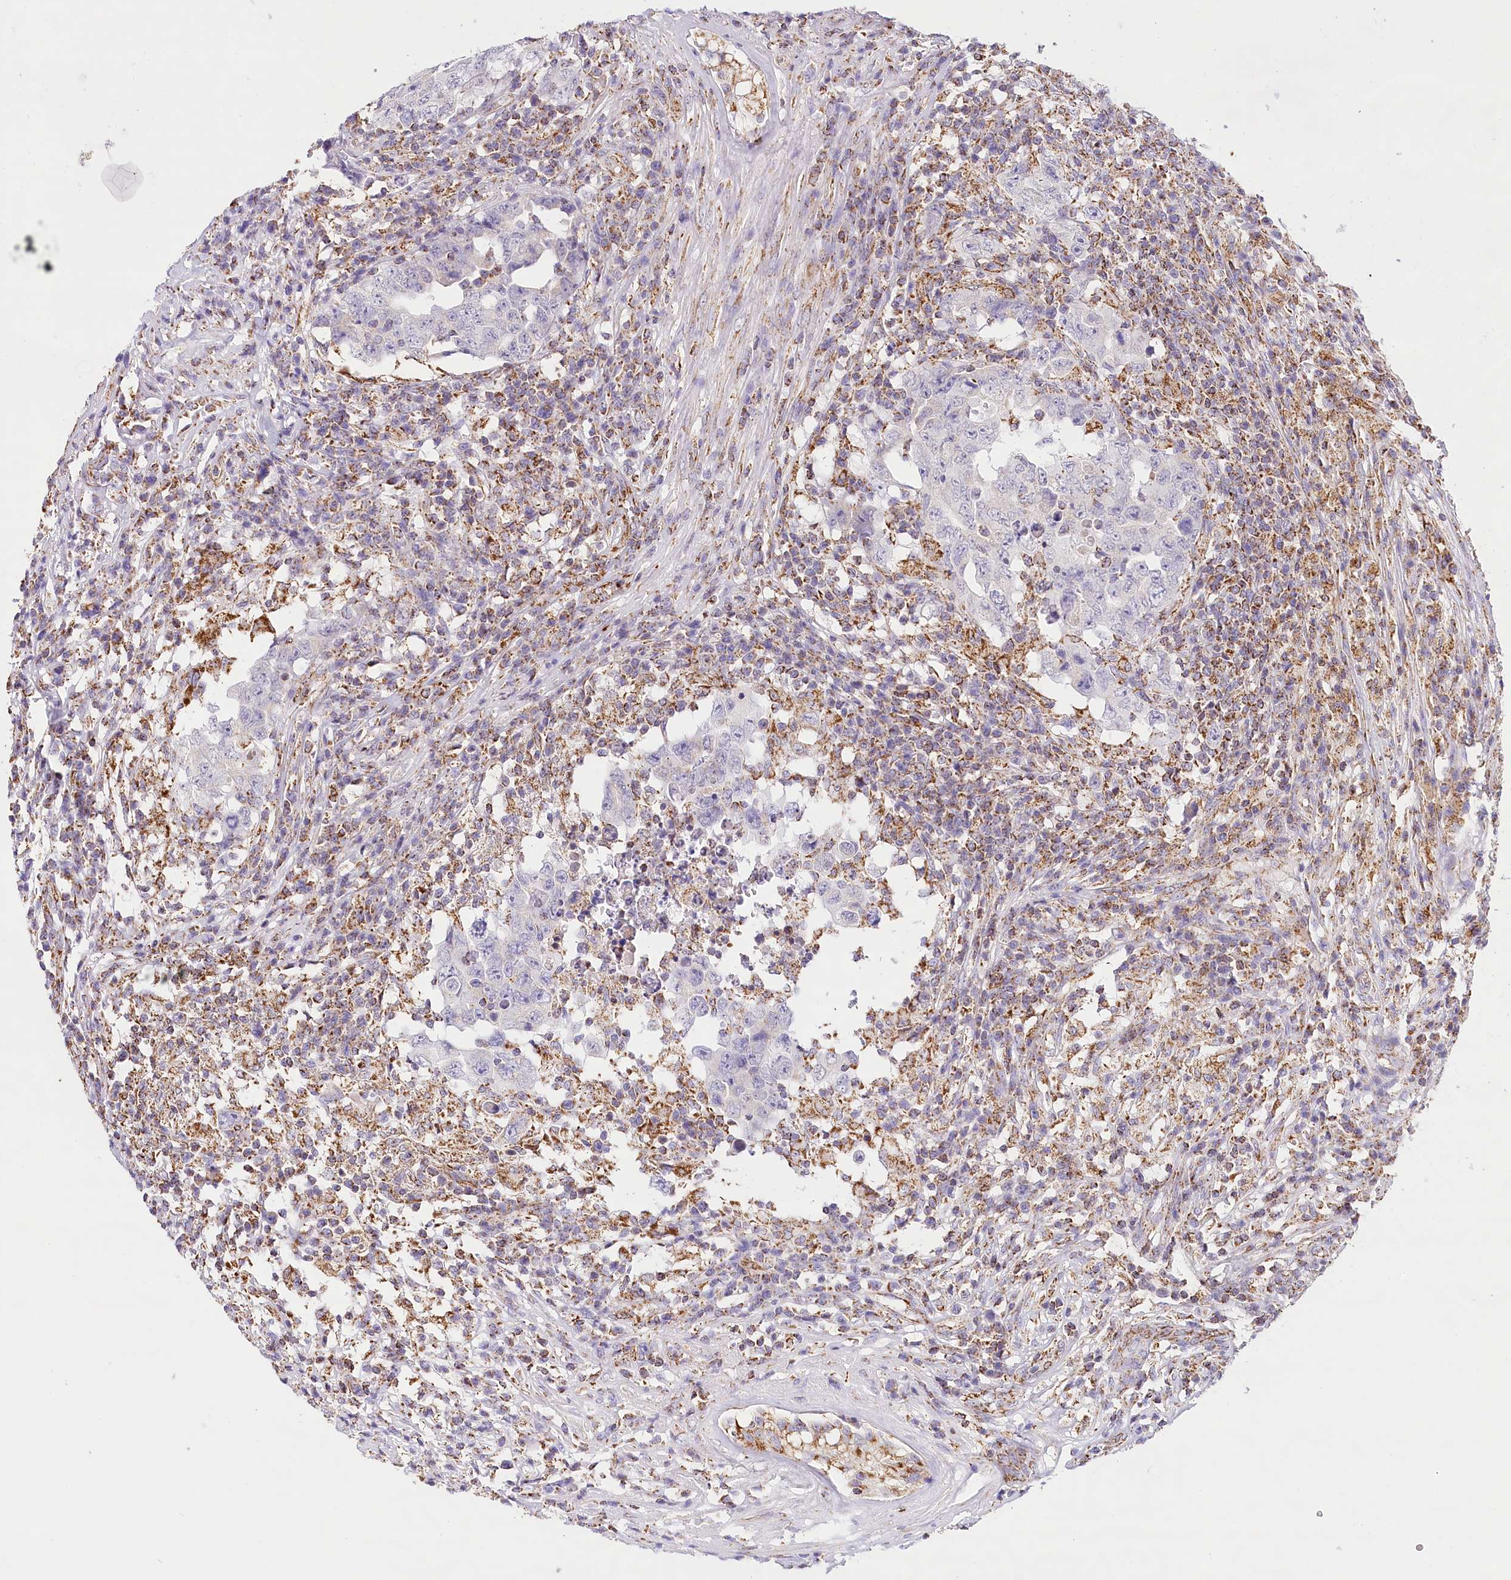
{"staining": {"intensity": "negative", "quantity": "none", "location": "none"}, "tissue": "testis cancer", "cell_type": "Tumor cells", "image_type": "cancer", "snomed": [{"axis": "morphology", "description": "Carcinoma, Embryonal, NOS"}, {"axis": "topography", "description": "Testis"}], "caption": "Testis embryonal carcinoma was stained to show a protein in brown. There is no significant staining in tumor cells.", "gene": "LSS", "patient": {"sex": "male", "age": 26}}